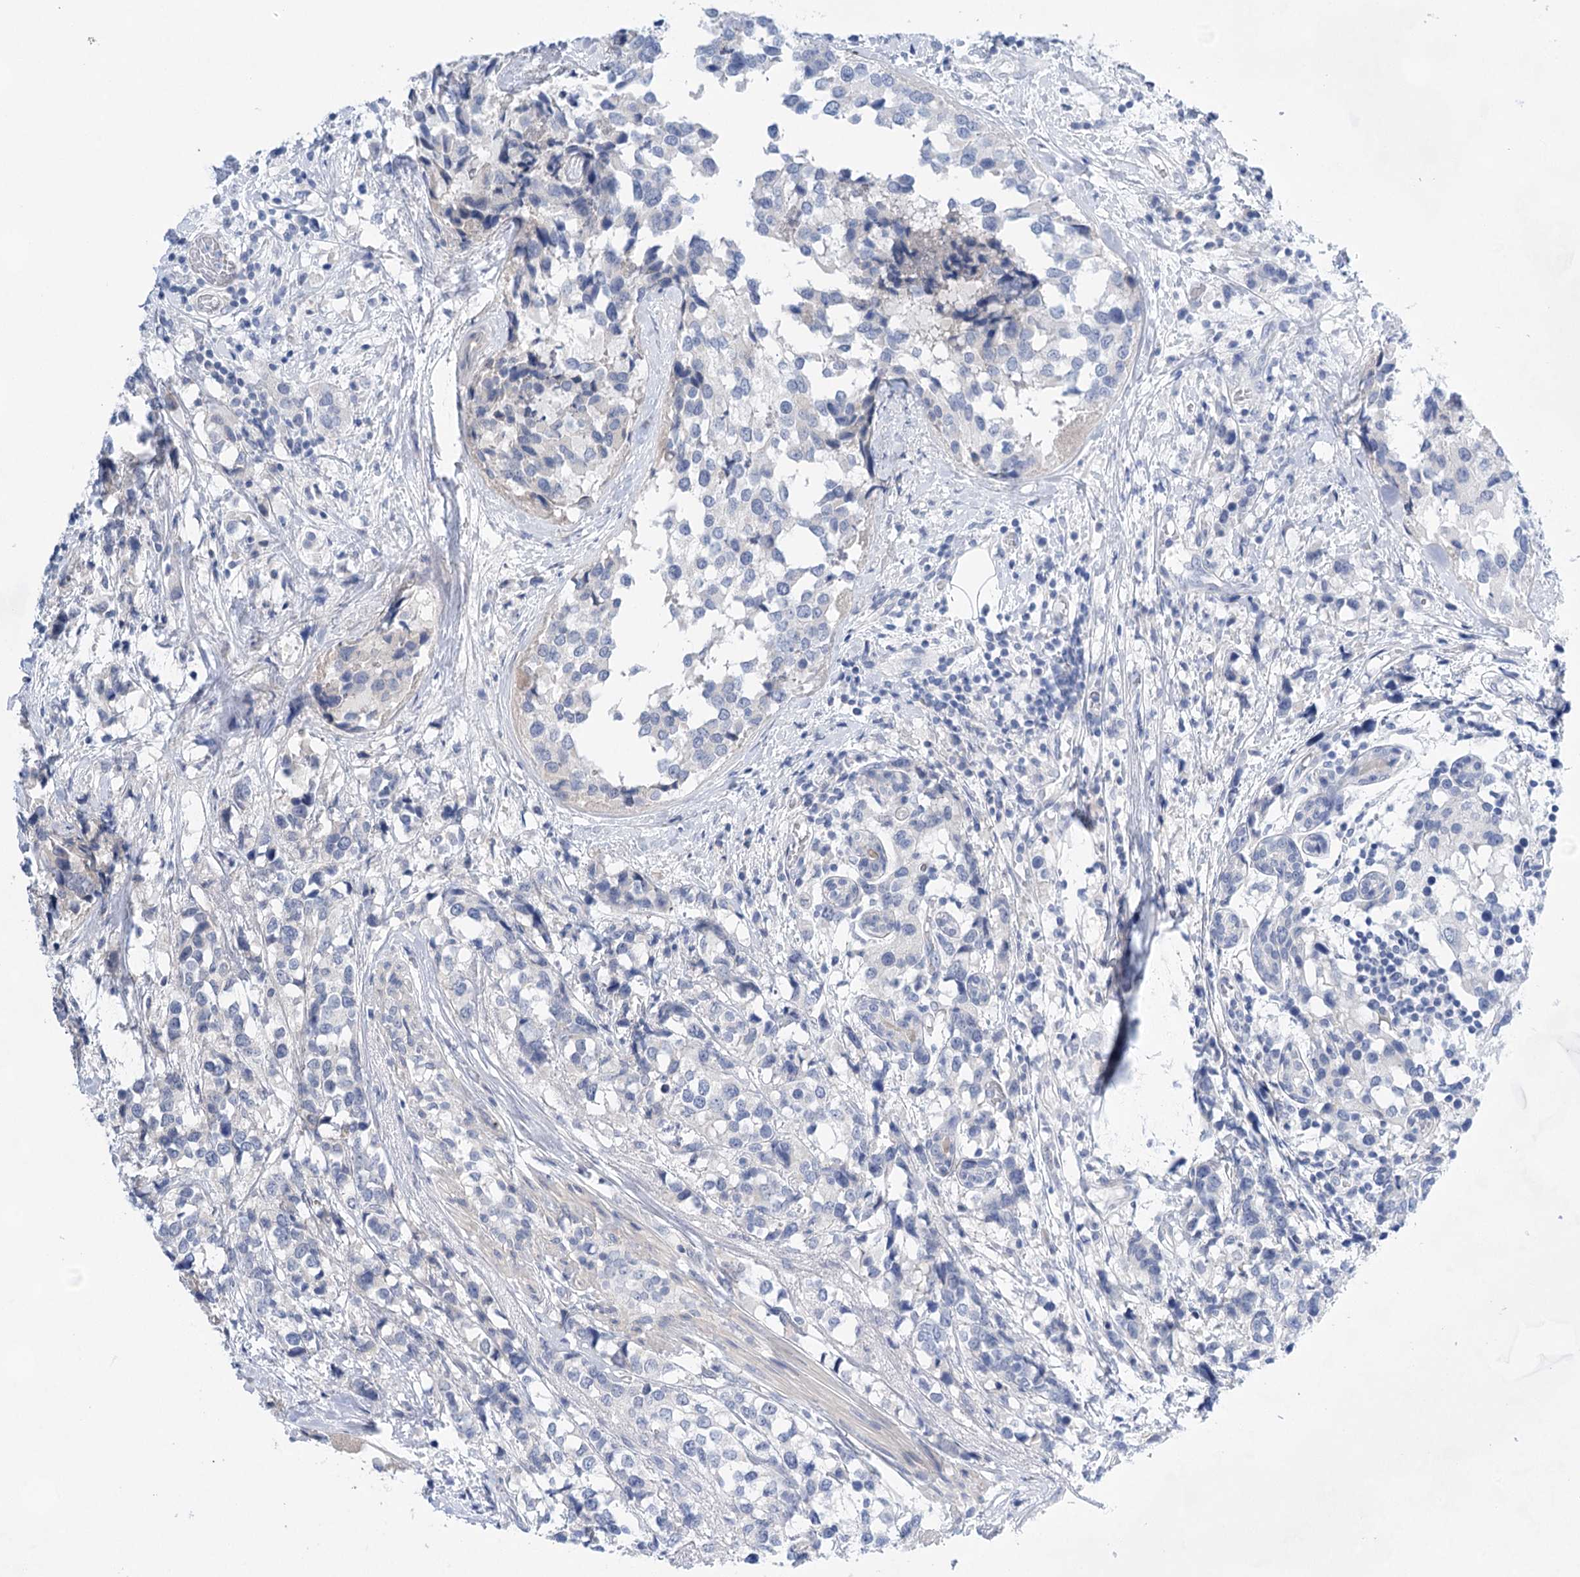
{"staining": {"intensity": "negative", "quantity": "none", "location": "none"}, "tissue": "breast cancer", "cell_type": "Tumor cells", "image_type": "cancer", "snomed": [{"axis": "morphology", "description": "Lobular carcinoma"}, {"axis": "topography", "description": "Breast"}], "caption": "Immunohistochemistry photomicrograph of neoplastic tissue: human breast cancer (lobular carcinoma) stained with DAB demonstrates no significant protein expression in tumor cells. (DAB (3,3'-diaminobenzidine) immunohistochemistry with hematoxylin counter stain).", "gene": "LALBA", "patient": {"sex": "female", "age": 59}}